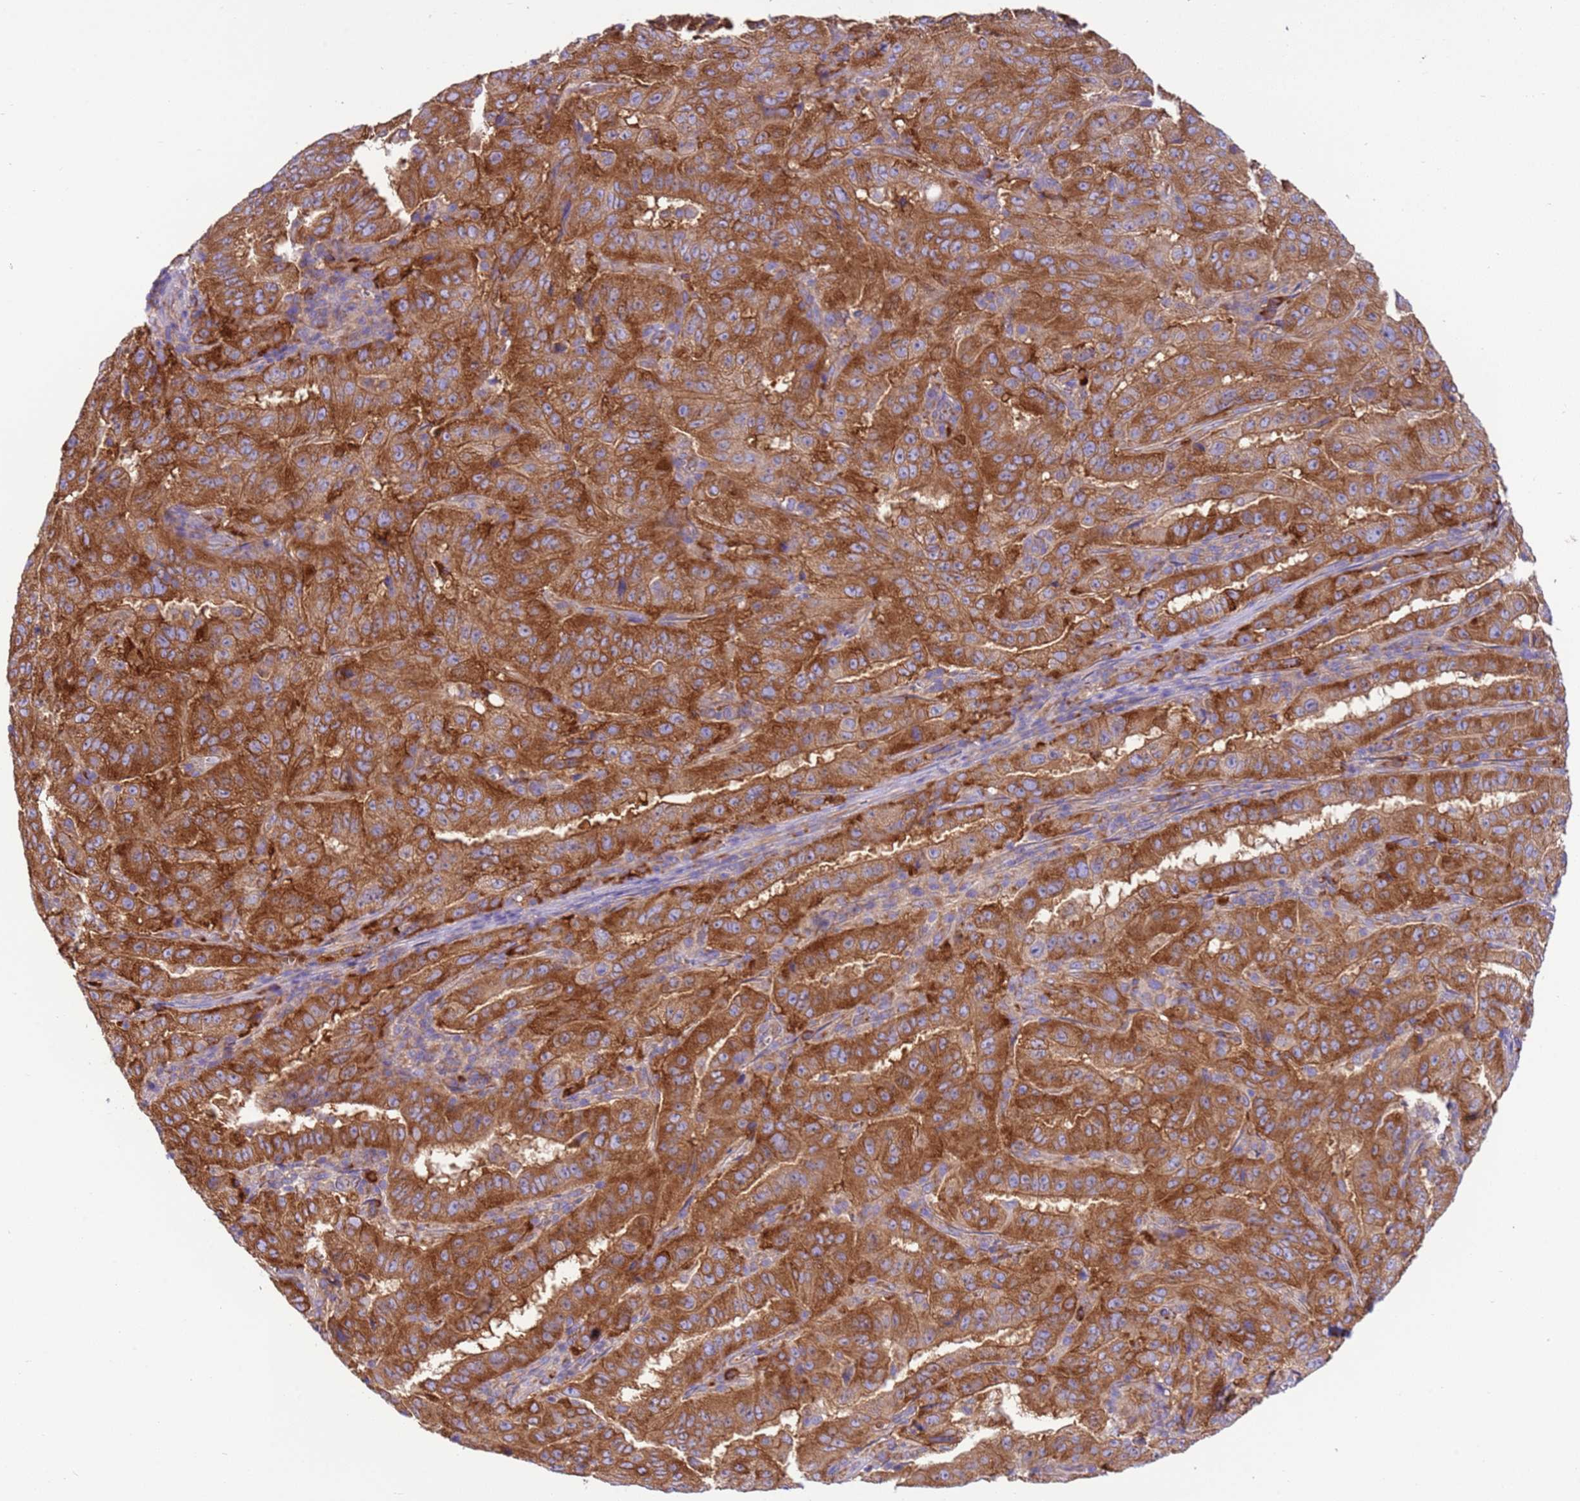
{"staining": {"intensity": "strong", "quantity": ">75%", "location": "cytoplasmic/membranous"}, "tissue": "pancreatic cancer", "cell_type": "Tumor cells", "image_type": "cancer", "snomed": [{"axis": "morphology", "description": "Adenocarcinoma, NOS"}, {"axis": "topography", "description": "Pancreas"}], "caption": "This histopathology image shows immunohistochemistry staining of human pancreatic cancer (adenocarcinoma), with high strong cytoplasmic/membranous positivity in about >75% of tumor cells.", "gene": "VARS1", "patient": {"sex": "male", "age": 63}}